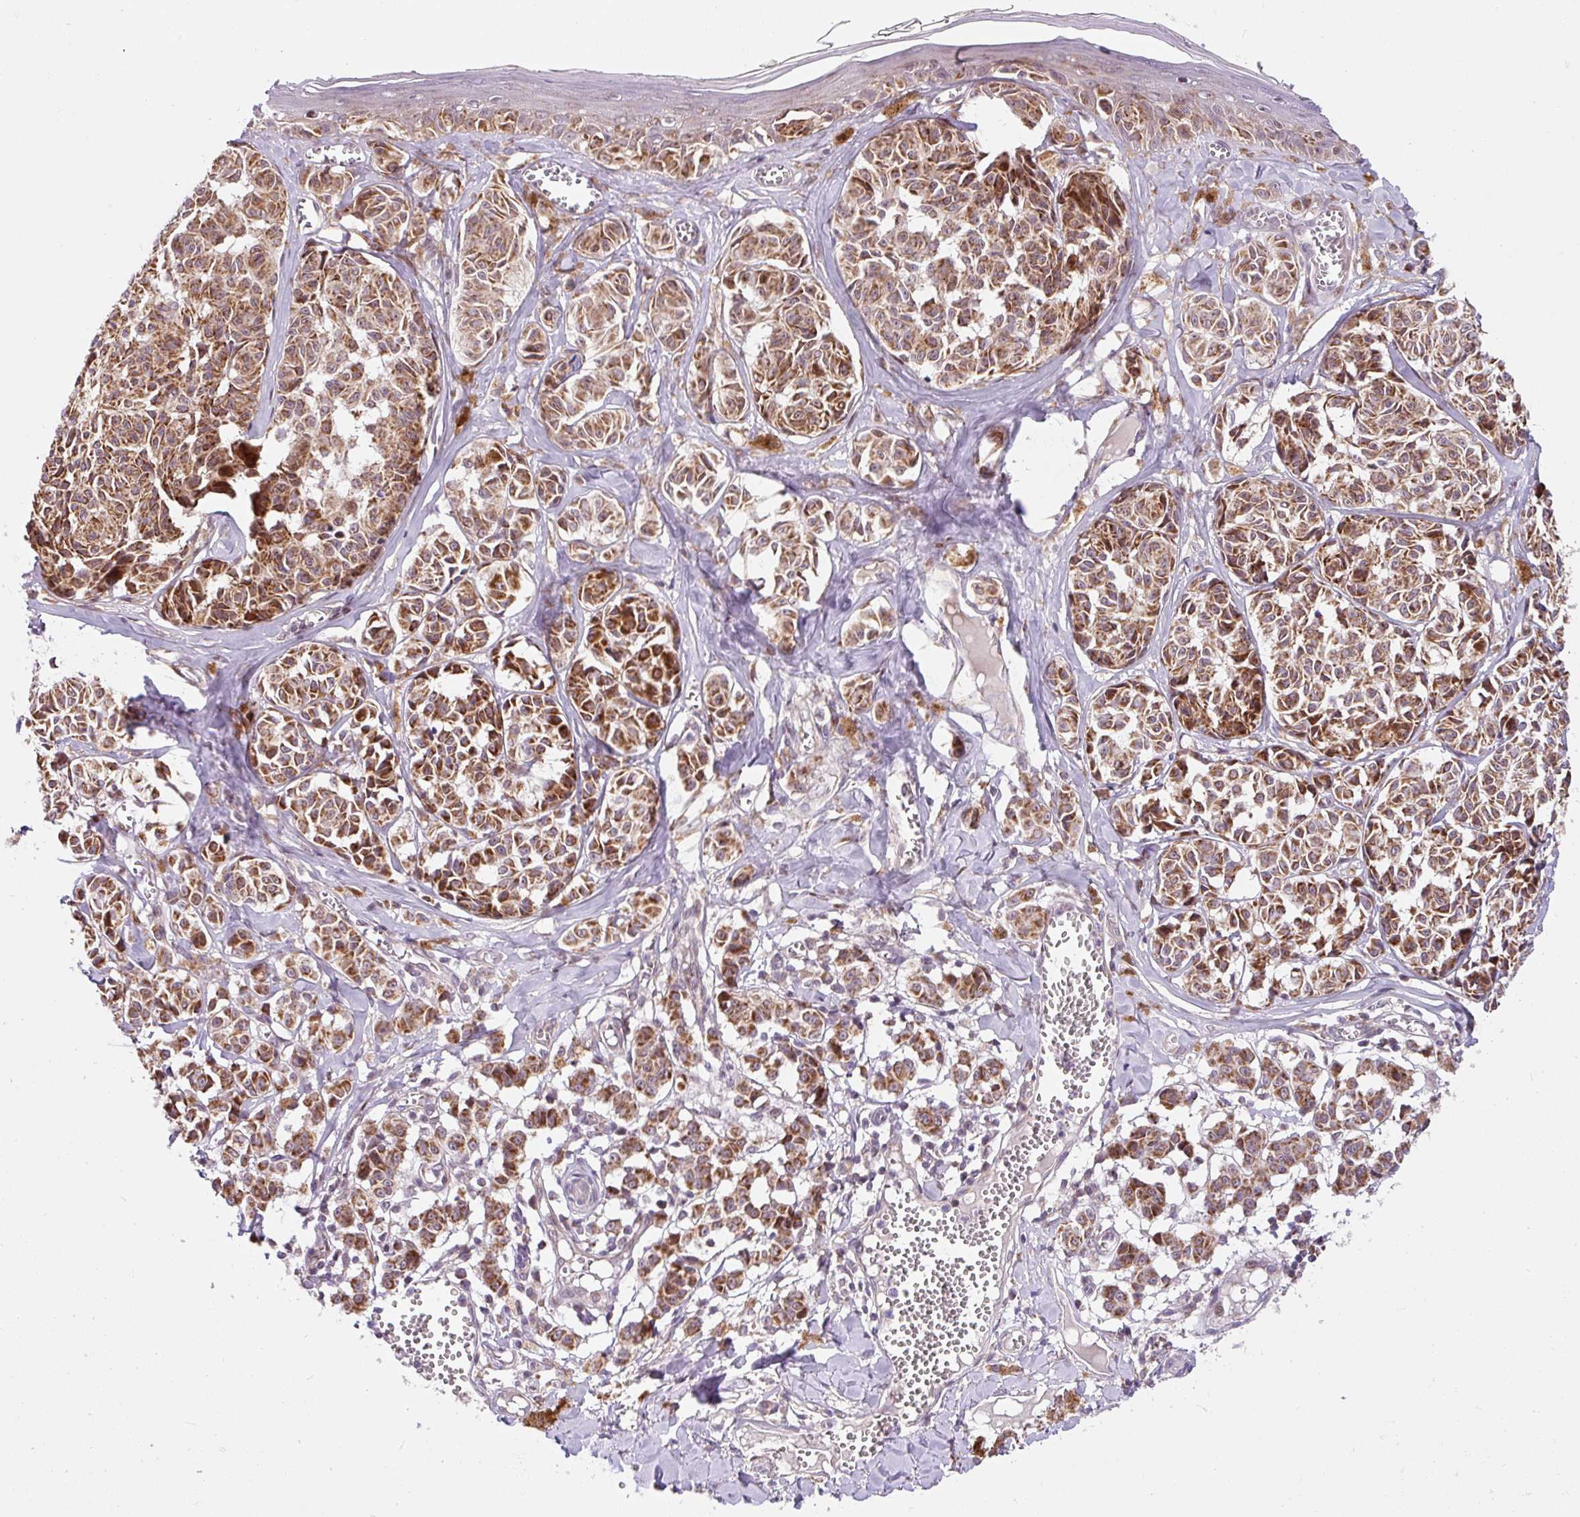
{"staining": {"intensity": "strong", "quantity": ">75%", "location": "cytoplasmic/membranous"}, "tissue": "melanoma", "cell_type": "Tumor cells", "image_type": "cancer", "snomed": [{"axis": "morphology", "description": "Malignant melanoma, NOS"}, {"axis": "topography", "description": "Skin"}], "caption": "Immunohistochemical staining of human malignant melanoma exhibits high levels of strong cytoplasmic/membranous staining in approximately >75% of tumor cells. The staining is performed using DAB (3,3'-diaminobenzidine) brown chromogen to label protein expression. The nuclei are counter-stained blue using hematoxylin.", "gene": "SARS2", "patient": {"sex": "female", "age": 43}}